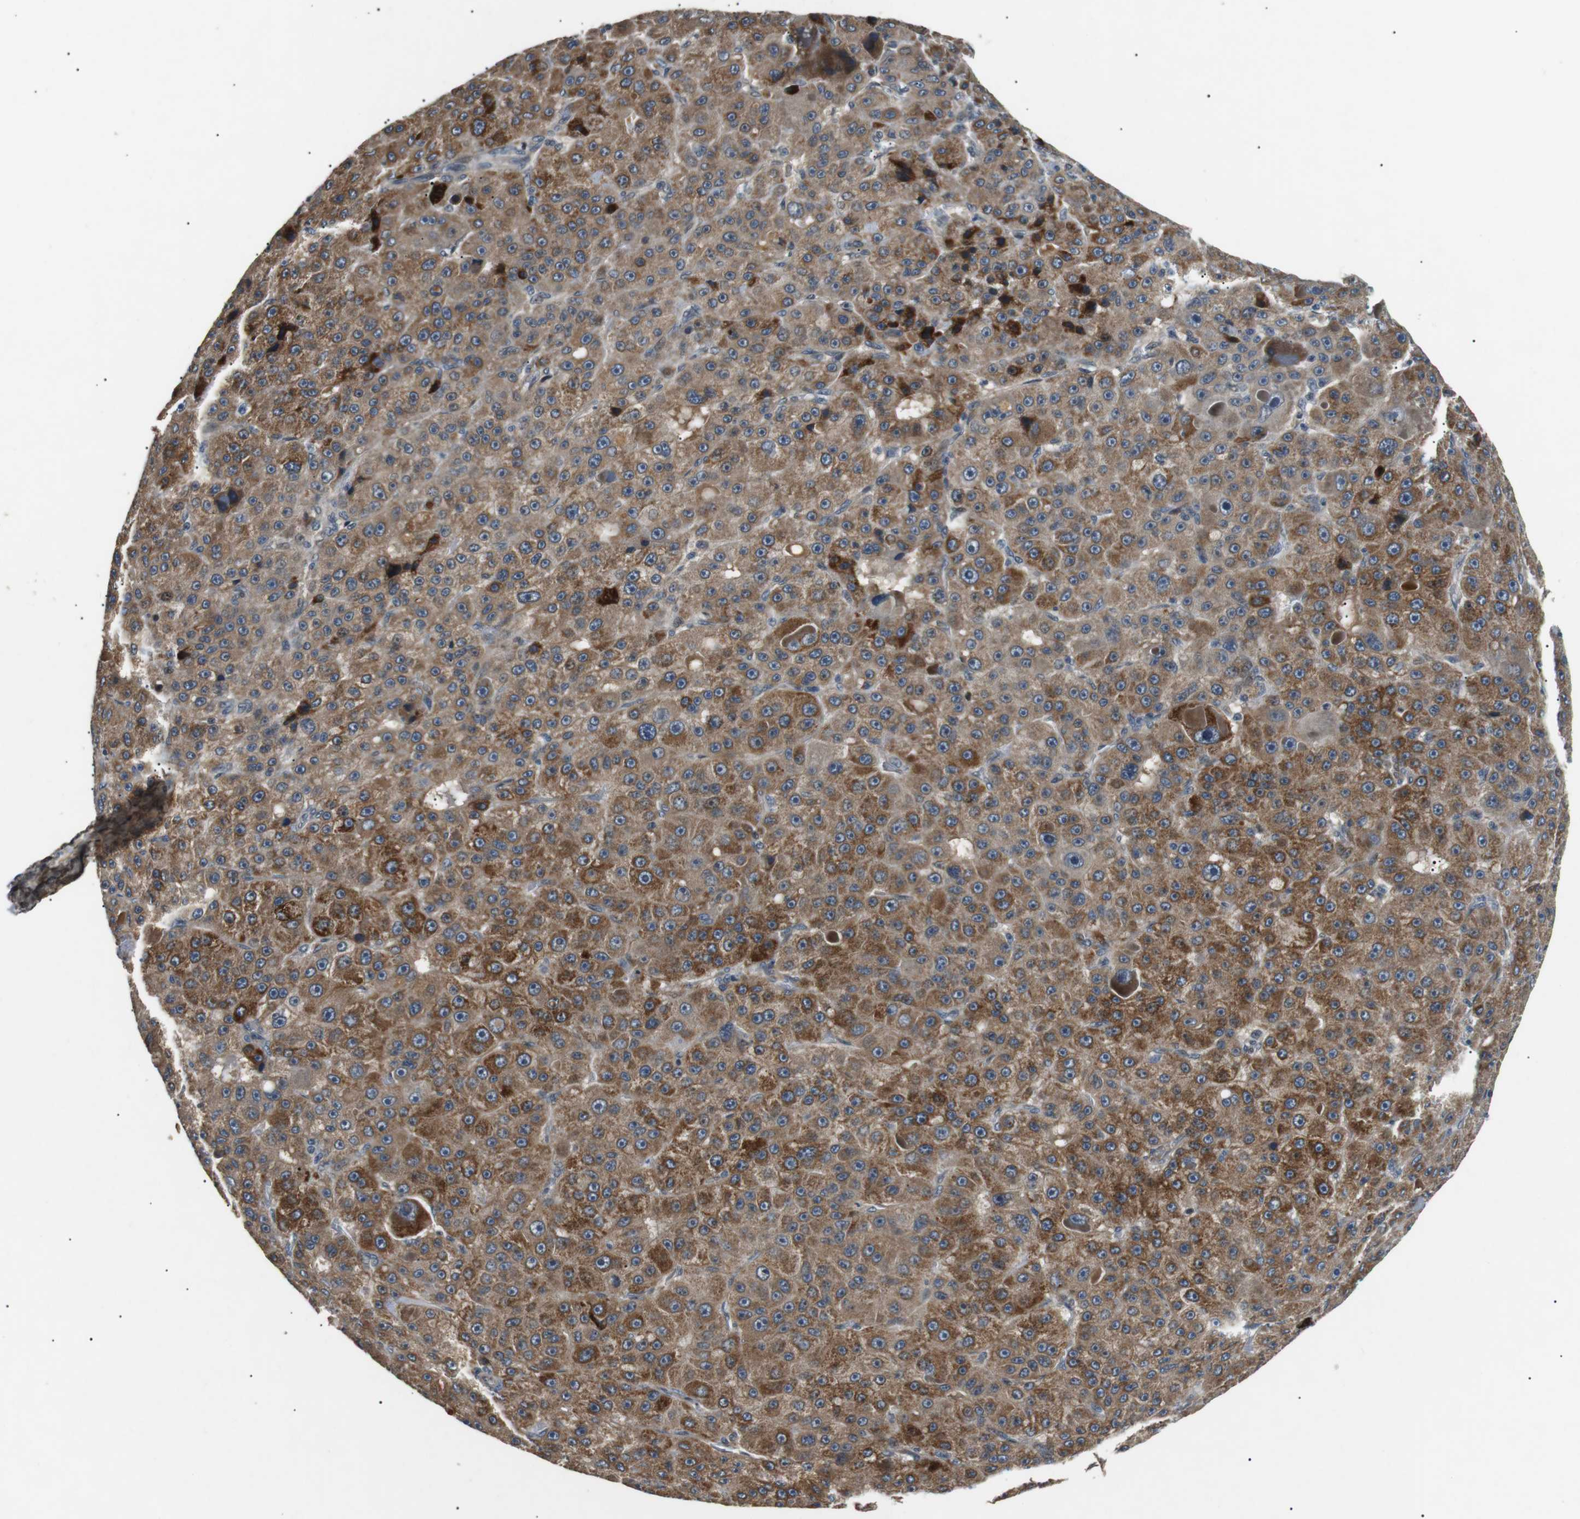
{"staining": {"intensity": "strong", "quantity": ">75%", "location": "cytoplasmic/membranous"}, "tissue": "liver cancer", "cell_type": "Tumor cells", "image_type": "cancer", "snomed": [{"axis": "morphology", "description": "Carcinoma, Hepatocellular, NOS"}, {"axis": "topography", "description": "Liver"}], "caption": "Protein expression analysis of hepatocellular carcinoma (liver) shows strong cytoplasmic/membranous positivity in about >75% of tumor cells. The staining is performed using DAB brown chromogen to label protein expression. The nuclei are counter-stained blue using hematoxylin.", "gene": "HSPA13", "patient": {"sex": "male", "age": 76}}